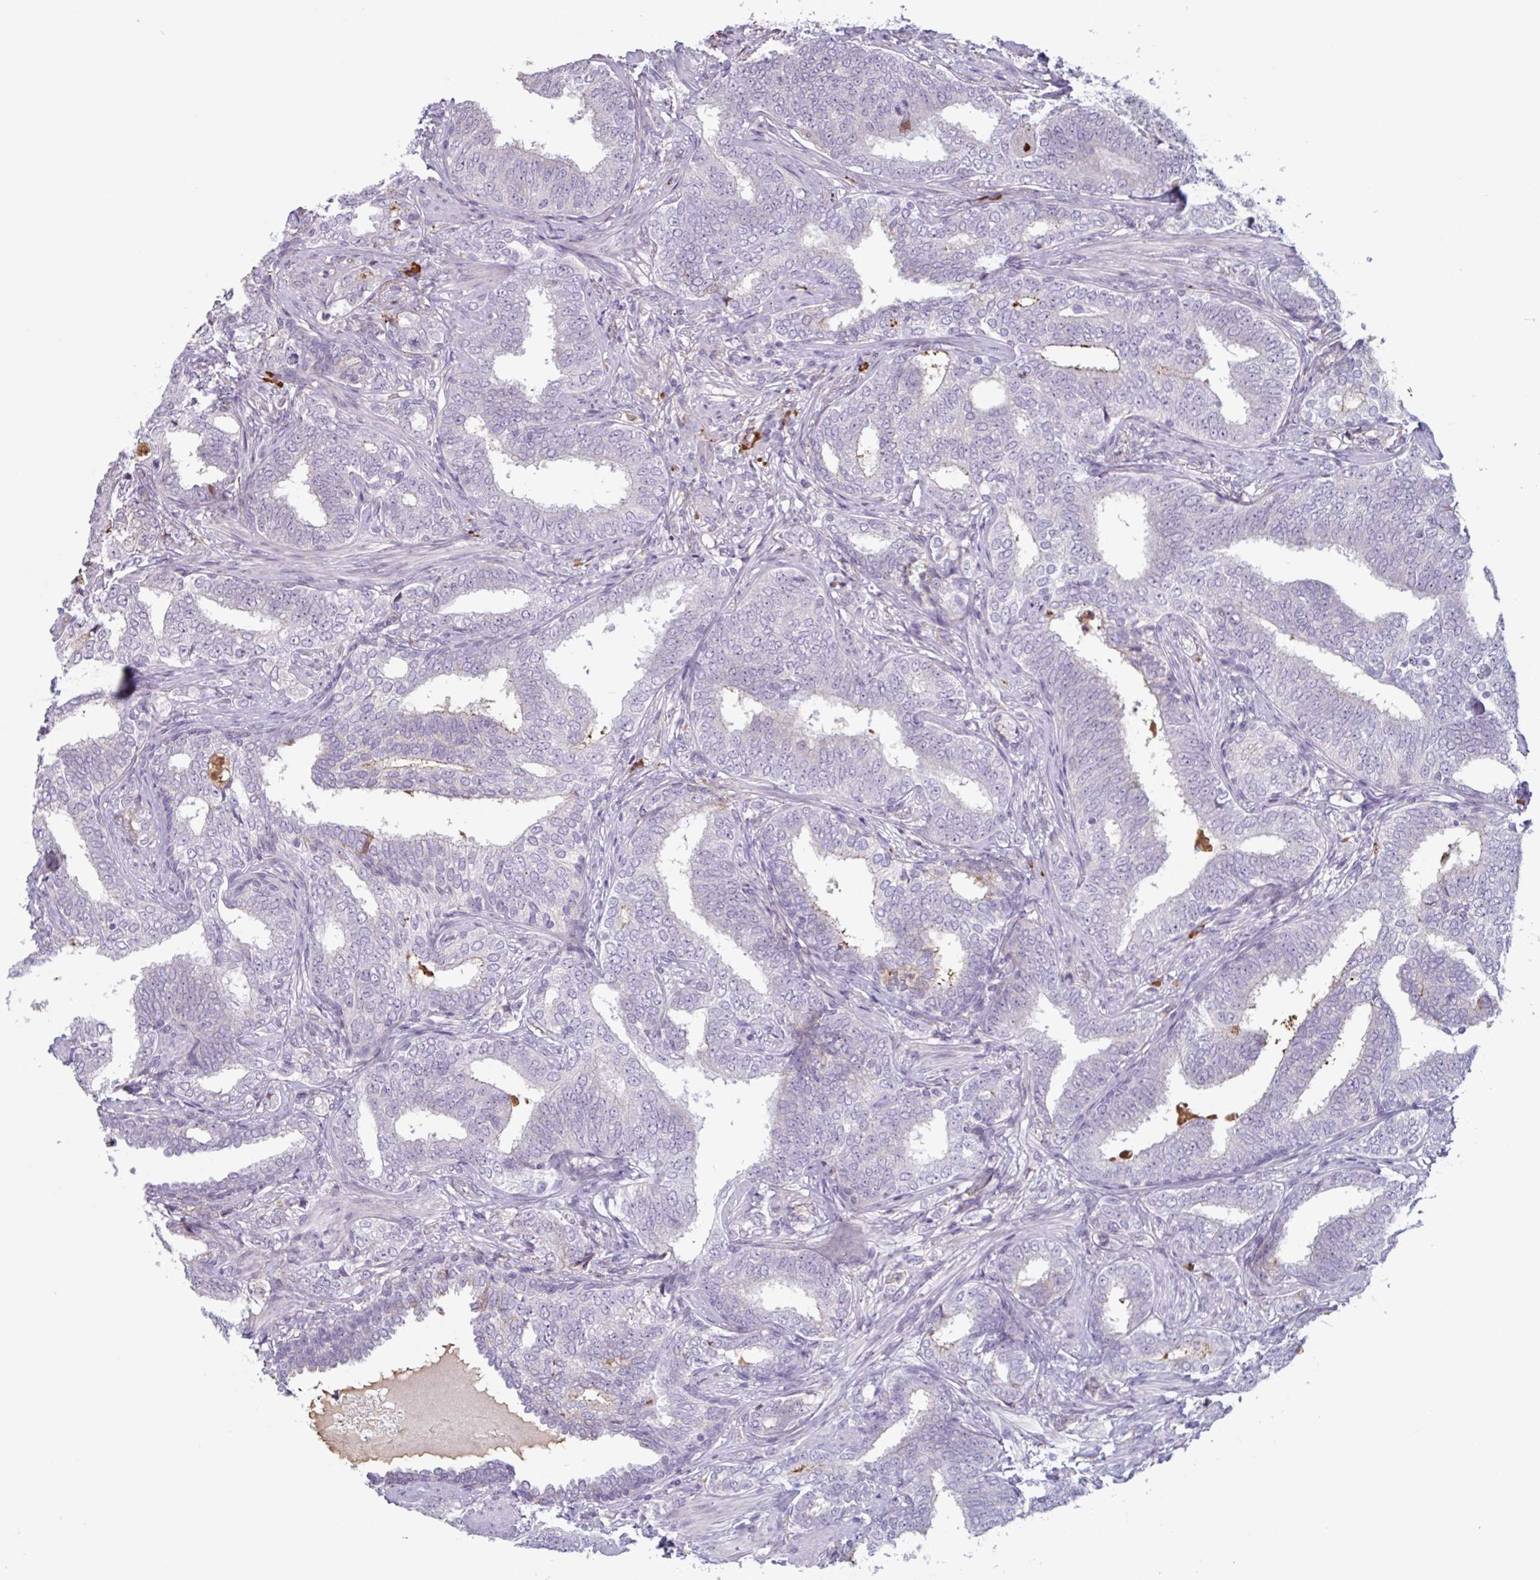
{"staining": {"intensity": "negative", "quantity": "none", "location": "none"}, "tissue": "prostate cancer", "cell_type": "Tumor cells", "image_type": "cancer", "snomed": [{"axis": "morphology", "description": "Adenocarcinoma, High grade"}, {"axis": "topography", "description": "Prostate"}], "caption": "IHC image of neoplastic tissue: human prostate adenocarcinoma (high-grade) stained with DAB displays no significant protein positivity in tumor cells.", "gene": "TAF1D", "patient": {"sex": "male", "age": 72}}